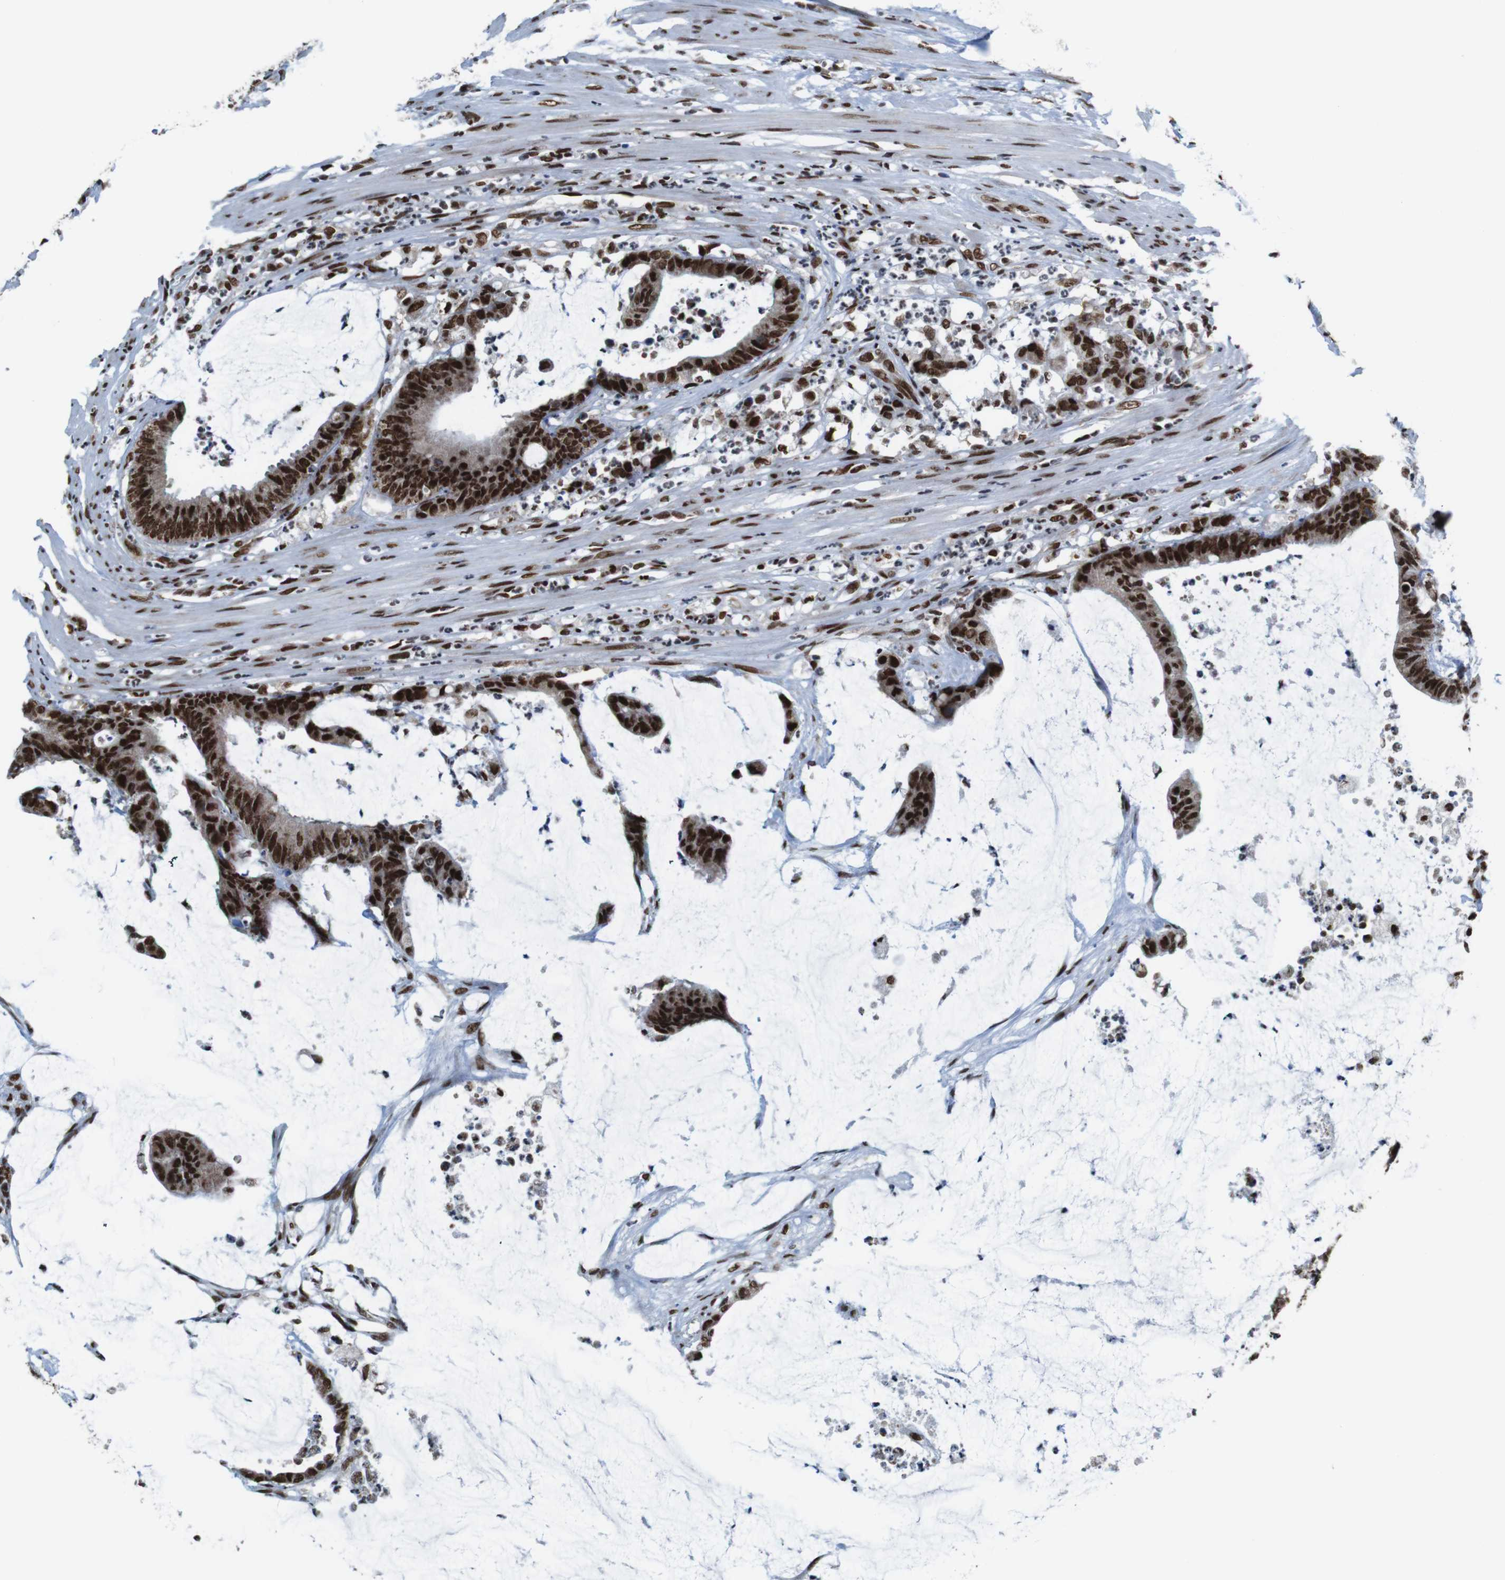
{"staining": {"intensity": "strong", "quantity": ">75%", "location": "nuclear"}, "tissue": "colorectal cancer", "cell_type": "Tumor cells", "image_type": "cancer", "snomed": [{"axis": "morphology", "description": "Adenocarcinoma, NOS"}, {"axis": "topography", "description": "Rectum"}], "caption": "Strong nuclear staining for a protein is appreciated in approximately >75% of tumor cells of adenocarcinoma (colorectal) using immunohistochemistry (IHC).", "gene": "ROMO1", "patient": {"sex": "female", "age": 66}}